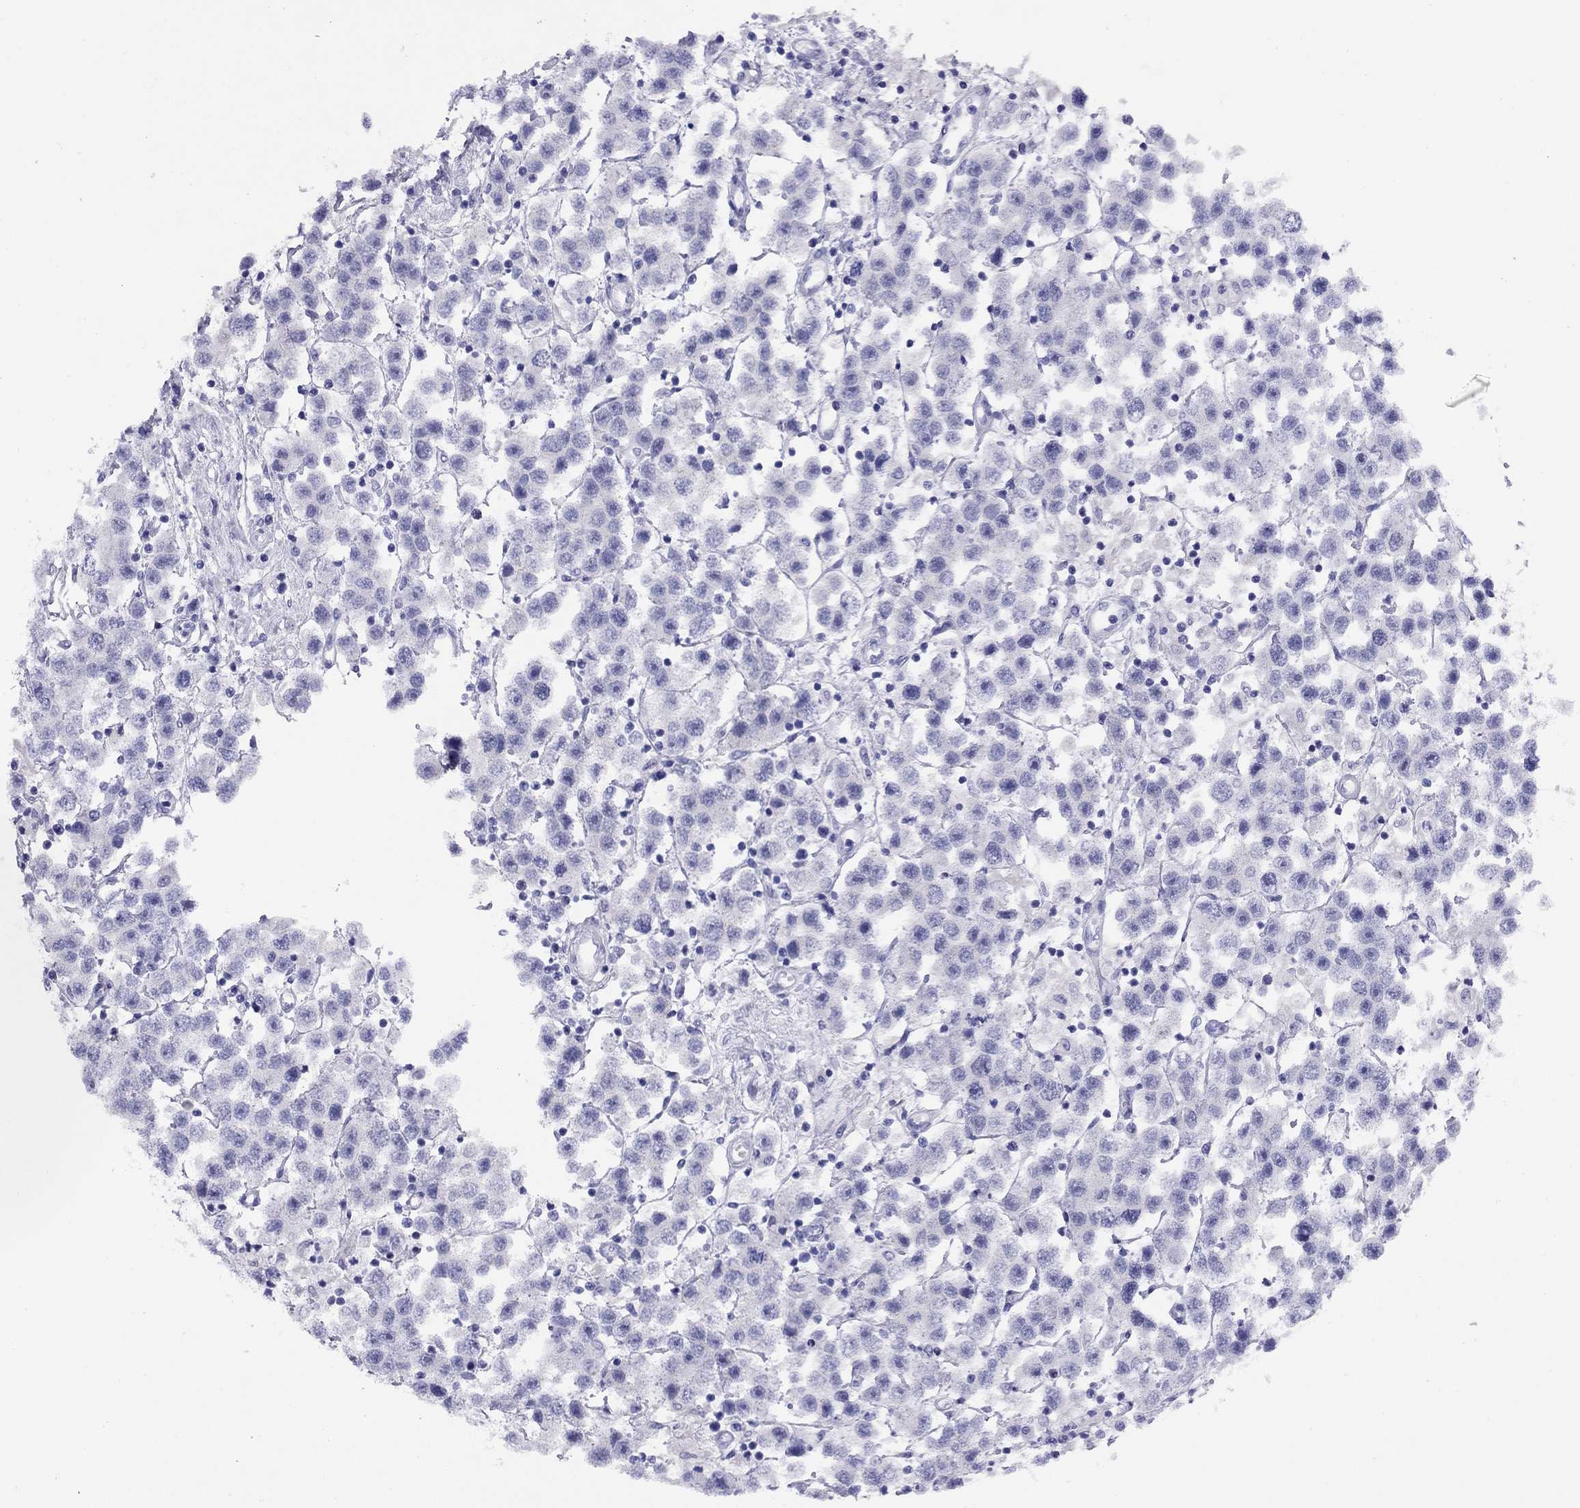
{"staining": {"intensity": "negative", "quantity": "none", "location": "none"}, "tissue": "testis cancer", "cell_type": "Tumor cells", "image_type": "cancer", "snomed": [{"axis": "morphology", "description": "Seminoma, NOS"}, {"axis": "topography", "description": "Testis"}], "caption": "Immunohistochemical staining of testis cancer (seminoma) exhibits no significant expression in tumor cells. (Brightfield microscopy of DAB immunohistochemistry (IHC) at high magnification).", "gene": "LRIT2", "patient": {"sex": "male", "age": 45}}